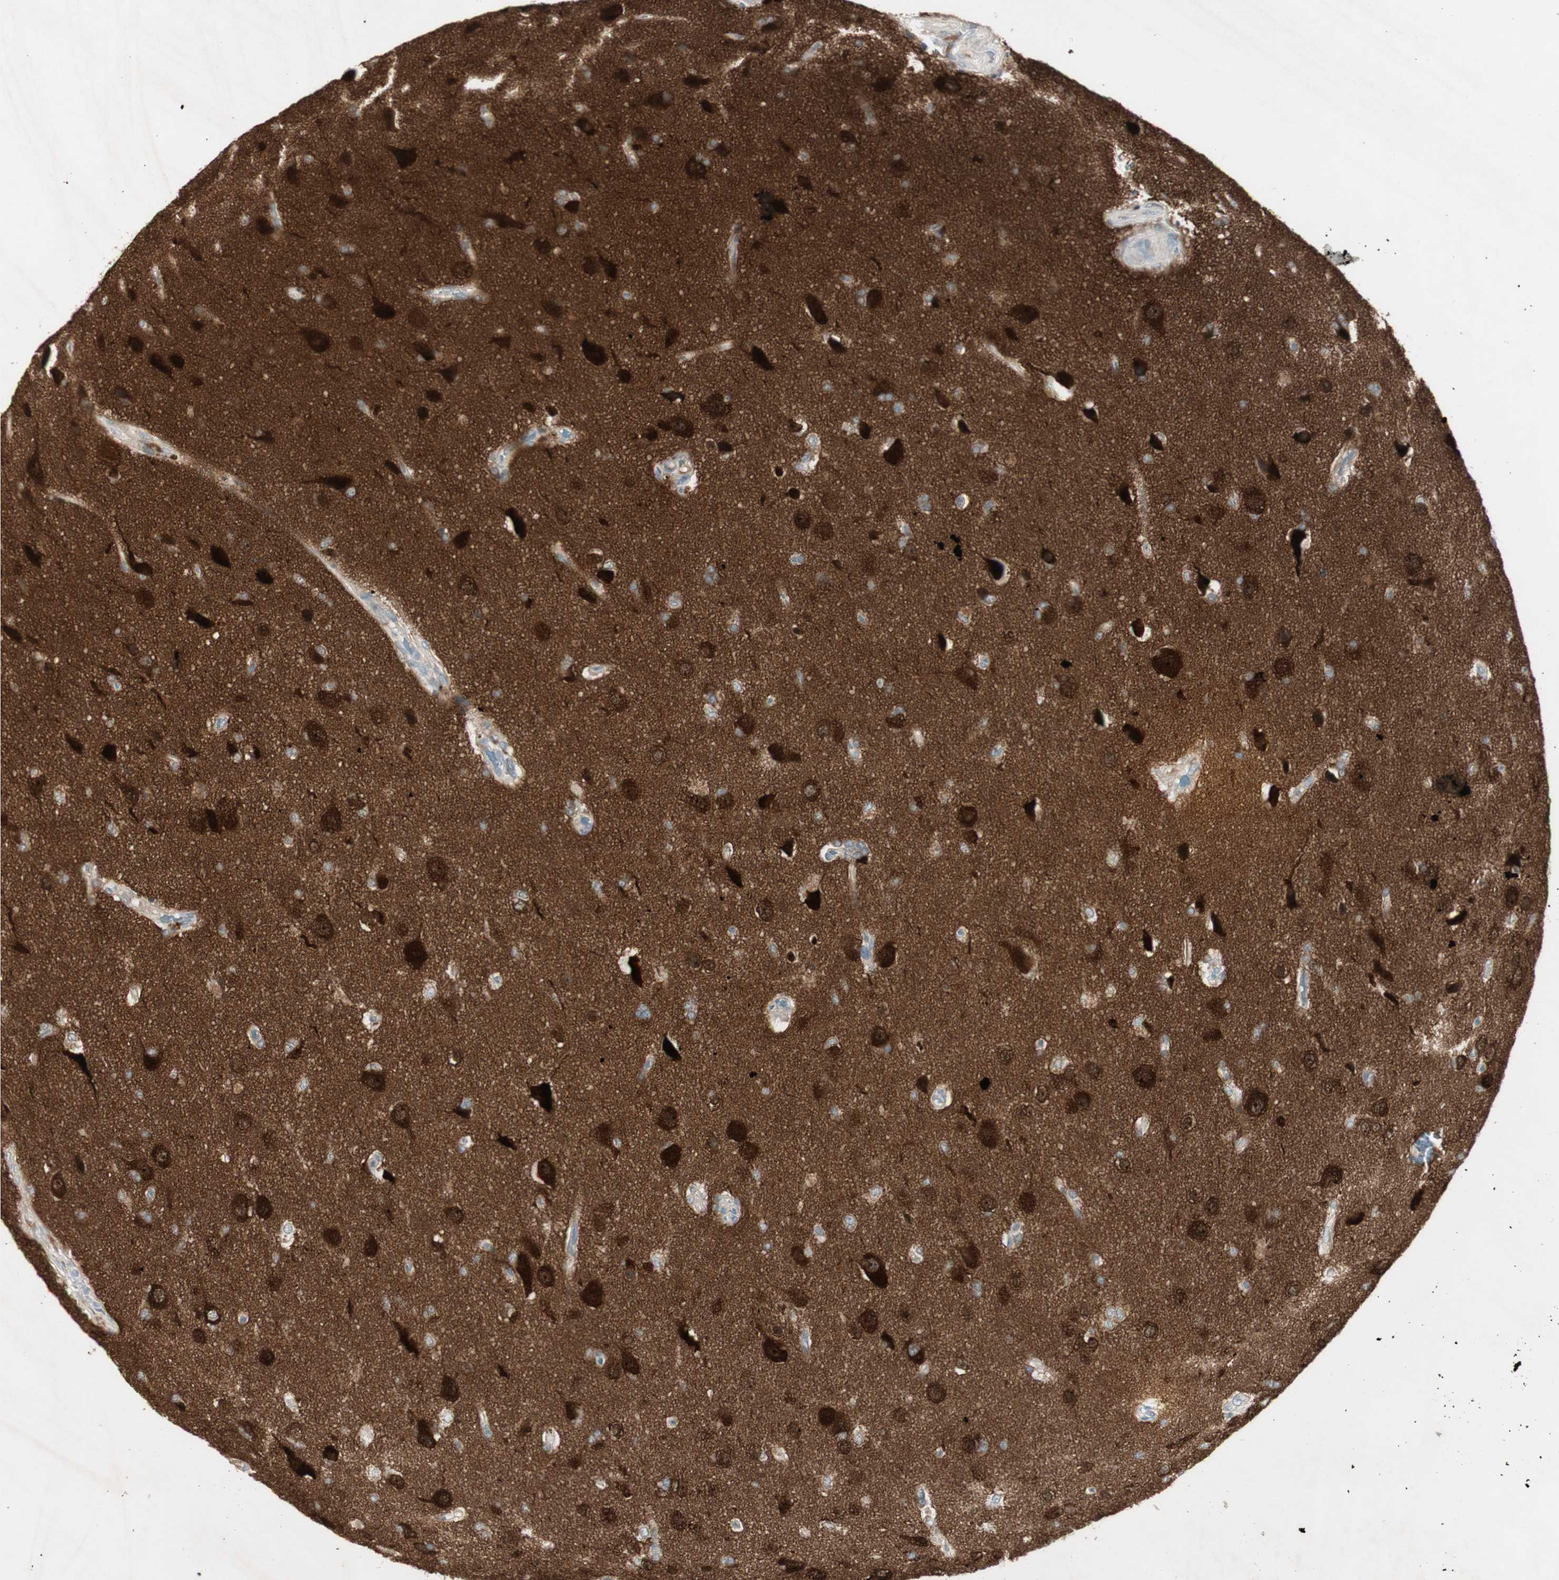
{"staining": {"intensity": "weak", "quantity": ">75%", "location": "cytoplasmic/membranous"}, "tissue": "glioma", "cell_type": "Tumor cells", "image_type": "cancer", "snomed": [{"axis": "morphology", "description": "Glioma, malignant, High grade"}, {"axis": "topography", "description": "Brain"}], "caption": "The histopathology image exhibits a brown stain indicating the presence of a protein in the cytoplasmic/membranous of tumor cells in high-grade glioma (malignant). (brown staining indicates protein expression, while blue staining denotes nuclei).", "gene": "MAPRE3", "patient": {"sex": "male", "age": 71}}